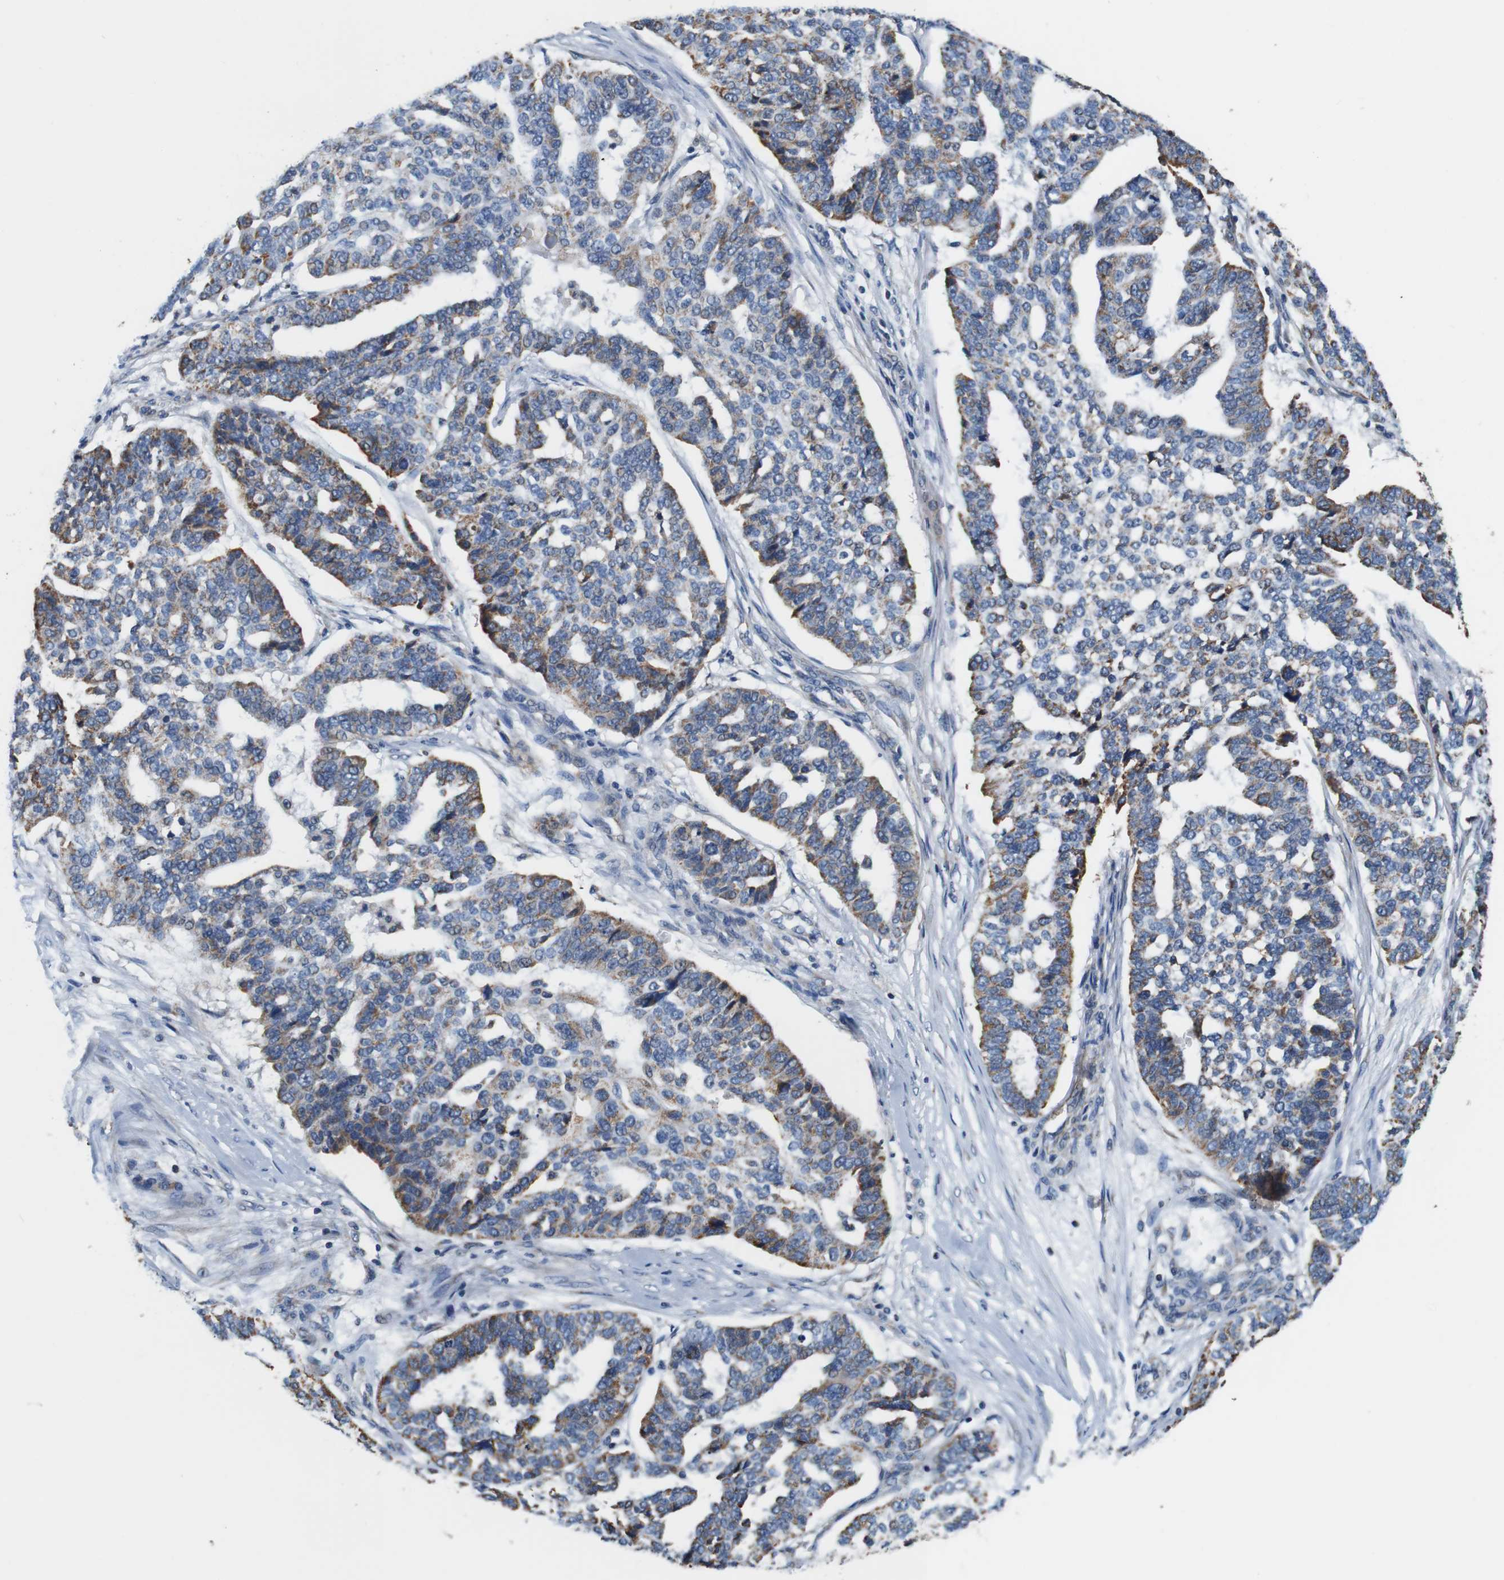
{"staining": {"intensity": "moderate", "quantity": ">75%", "location": "cytoplasmic/membranous"}, "tissue": "ovarian cancer", "cell_type": "Tumor cells", "image_type": "cancer", "snomed": [{"axis": "morphology", "description": "Cystadenocarcinoma, serous, NOS"}, {"axis": "topography", "description": "Ovary"}], "caption": "IHC histopathology image of neoplastic tissue: ovarian cancer stained using immunohistochemistry reveals medium levels of moderate protein expression localized specifically in the cytoplasmic/membranous of tumor cells, appearing as a cytoplasmic/membranous brown color.", "gene": "LRP4", "patient": {"sex": "female", "age": 59}}